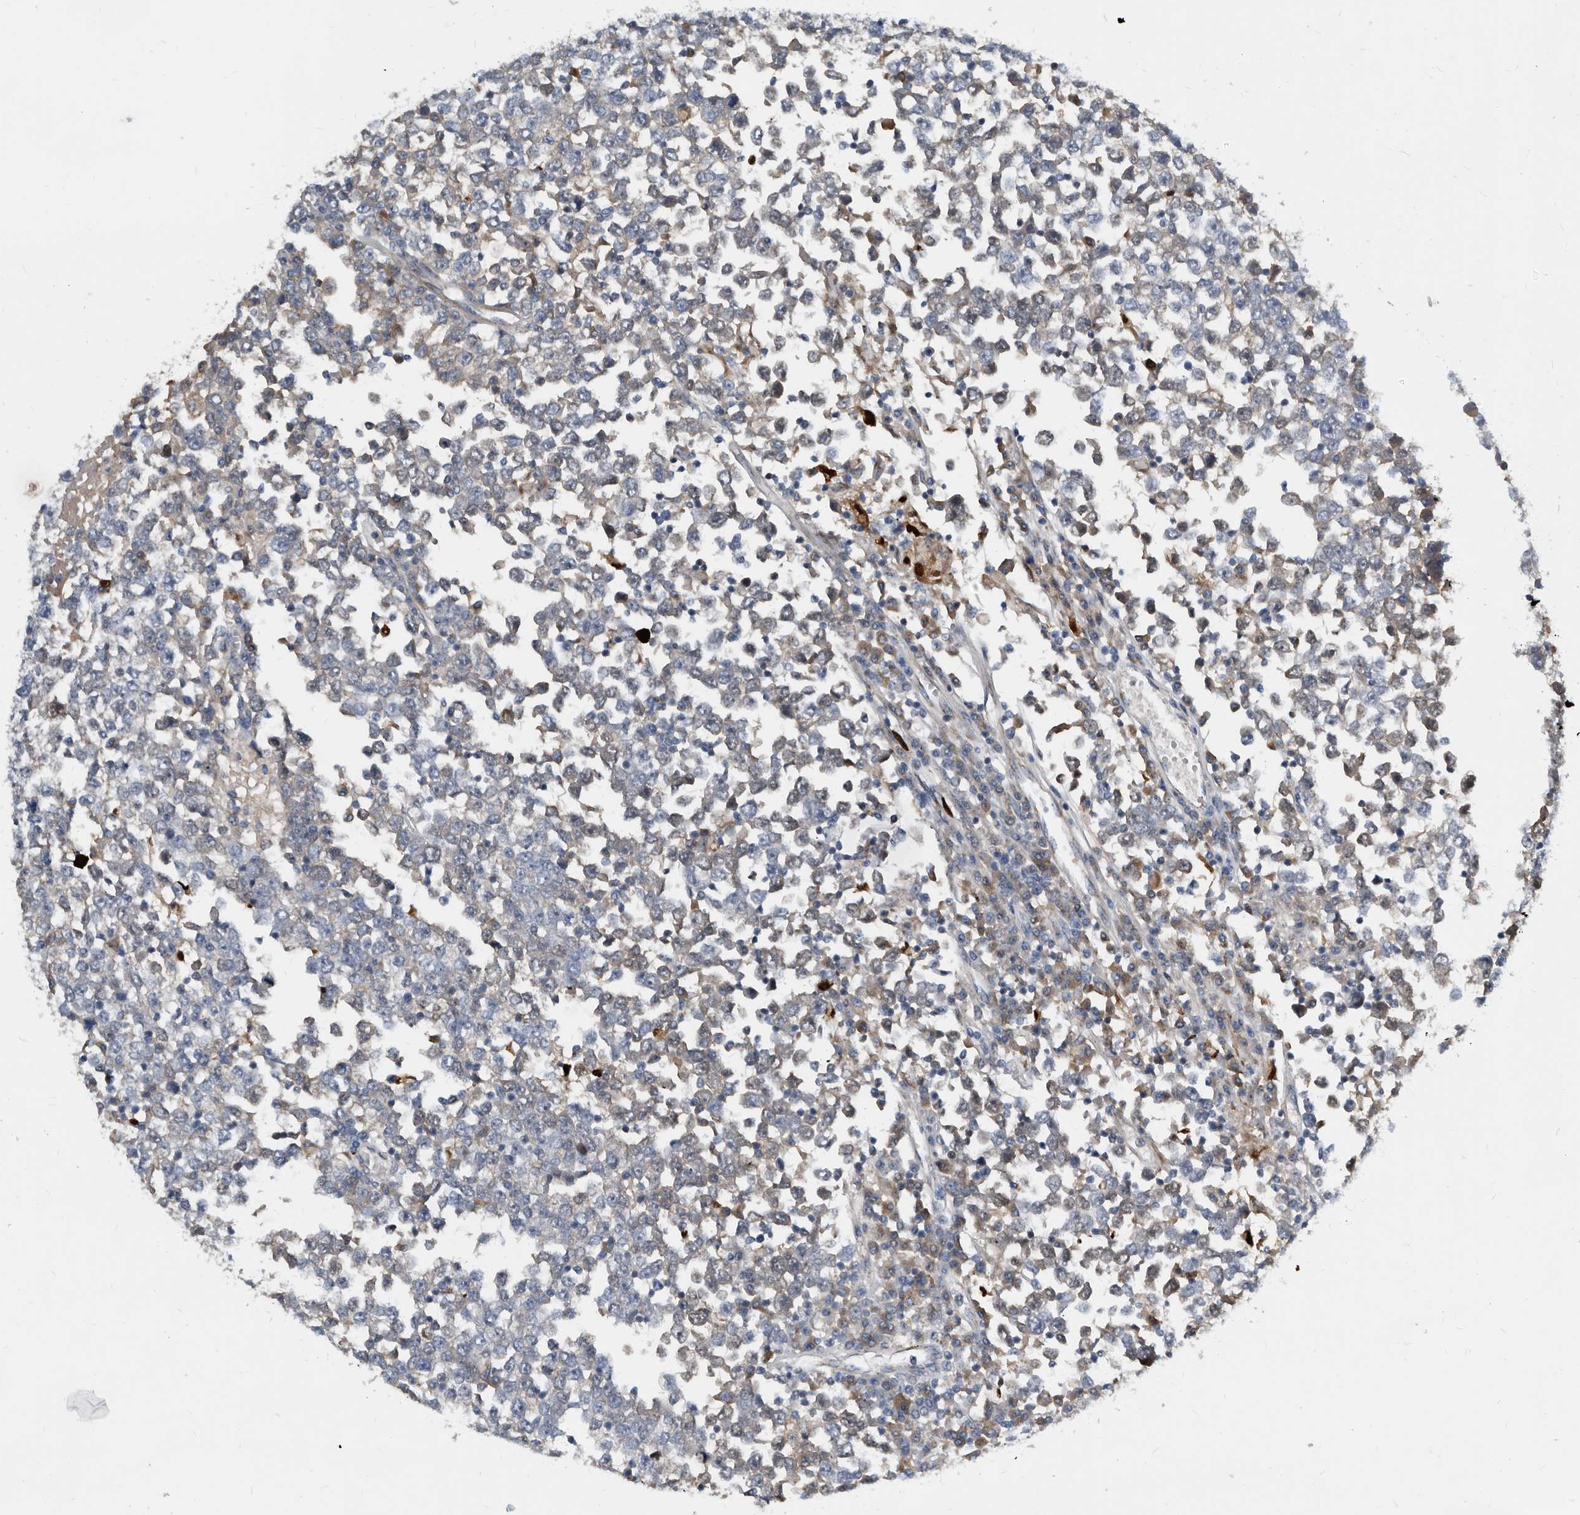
{"staining": {"intensity": "negative", "quantity": "none", "location": "none"}, "tissue": "testis cancer", "cell_type": "Tumor cells", "image_type": "cancer", "snomed": [{"axis": "morphology", "description": "Seminoma, NOS"}, {"axis": "topography", "description": "Testis"}], "caption": "Immunohistochemical staining of testis seminoma demonstrates no significant expression in tumor cells. The staining is performed using DAB brown chromogen with nuclei counter-stained in using hematoxylin.", "gene": "PI15", "patient": {"sex": "male", "age": 65}}